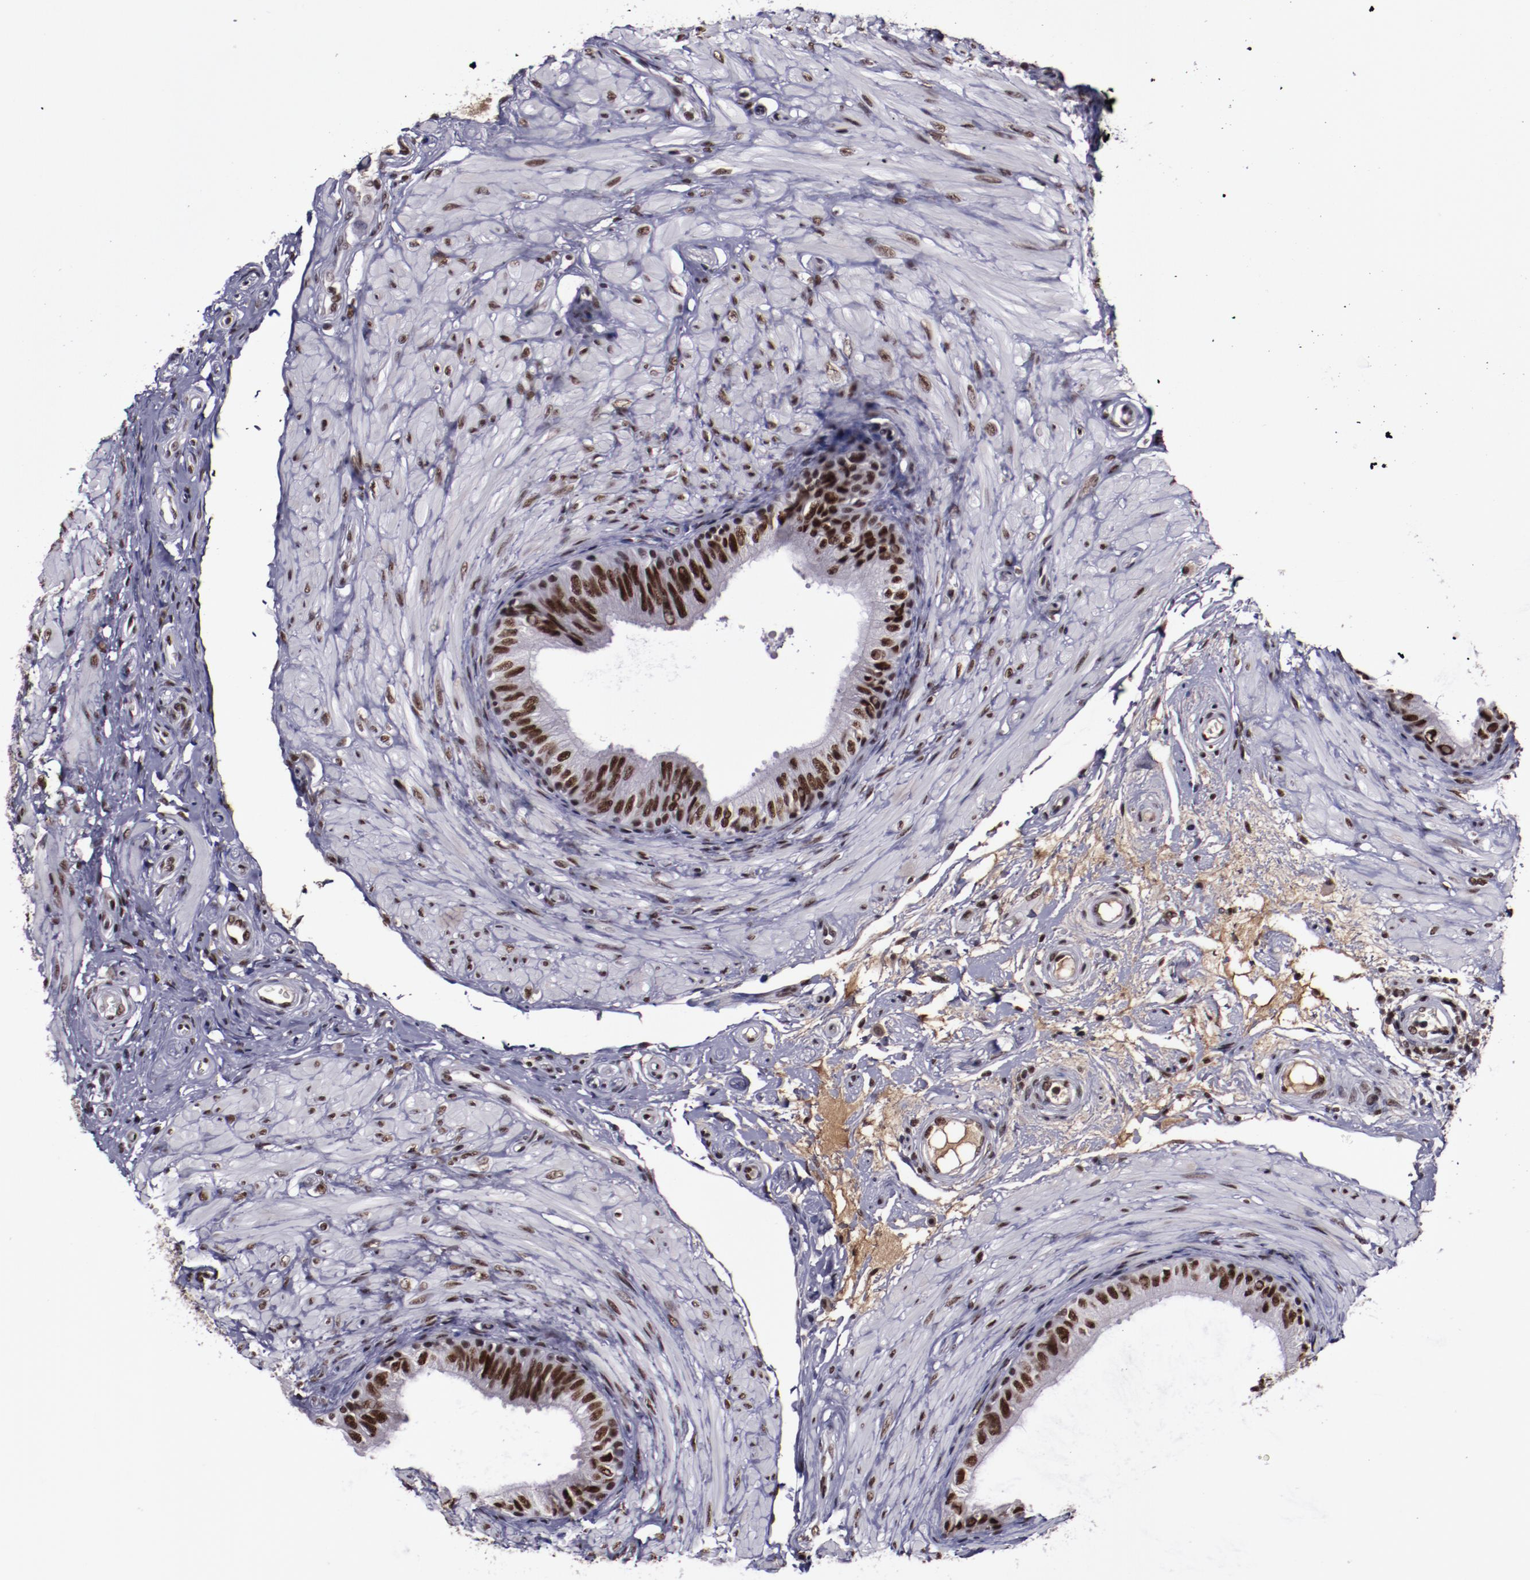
{"staining": {"intensity": "strong", "quantity": ">75%", "location": "nuclear"}, "tissue": "epididymis", "cell_type": "Glandular cells", "image_type": "normal", "snomed": [{"axis": "morphology", "description": "Normal tissue, NOS"}, {"axis": "topography", "description": "Epididymis"}], "caption": "Epididymis stained with a brown dye demonstrates strong nuclear positive positivity in about >75% of glandular cells.", "gene": "ERH", "patient": {"sex": "male", "age": 68}}